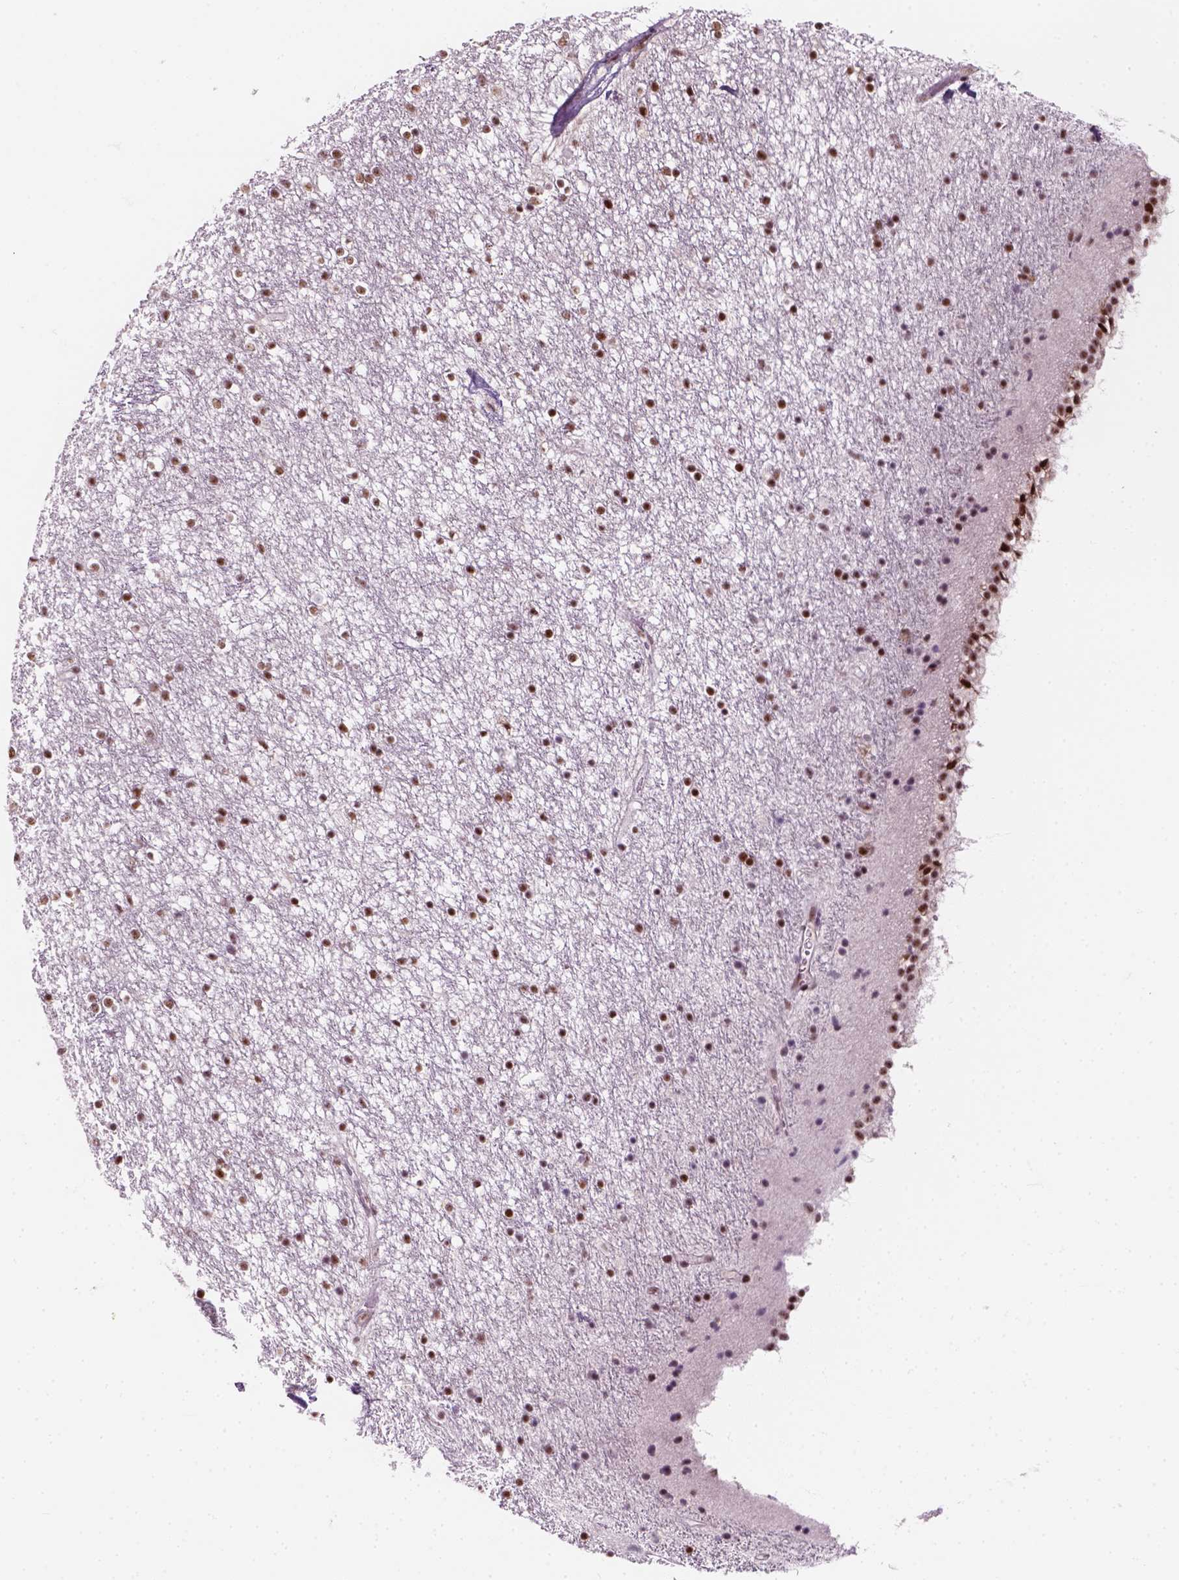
{"staining": {"intensity": "strong", "quantity": "25%-75%", "location": "nuclear"}, "tissue": "caudate", "cell_type": "Glial cells", "image_type": "normal", "snomed": [{"axis": "morphology", "description": "Normal tissue, NOS"}, {"axis": "topography", "description": "Lateral ventricle wall"}], "caption": "Caudate stained for a protein (brown) exhibits strong nuclear positive positivity in about 25%-75% of glial cells.", "gene": "GTF2F1", "patient": {"sex": "female", "age": 71}}